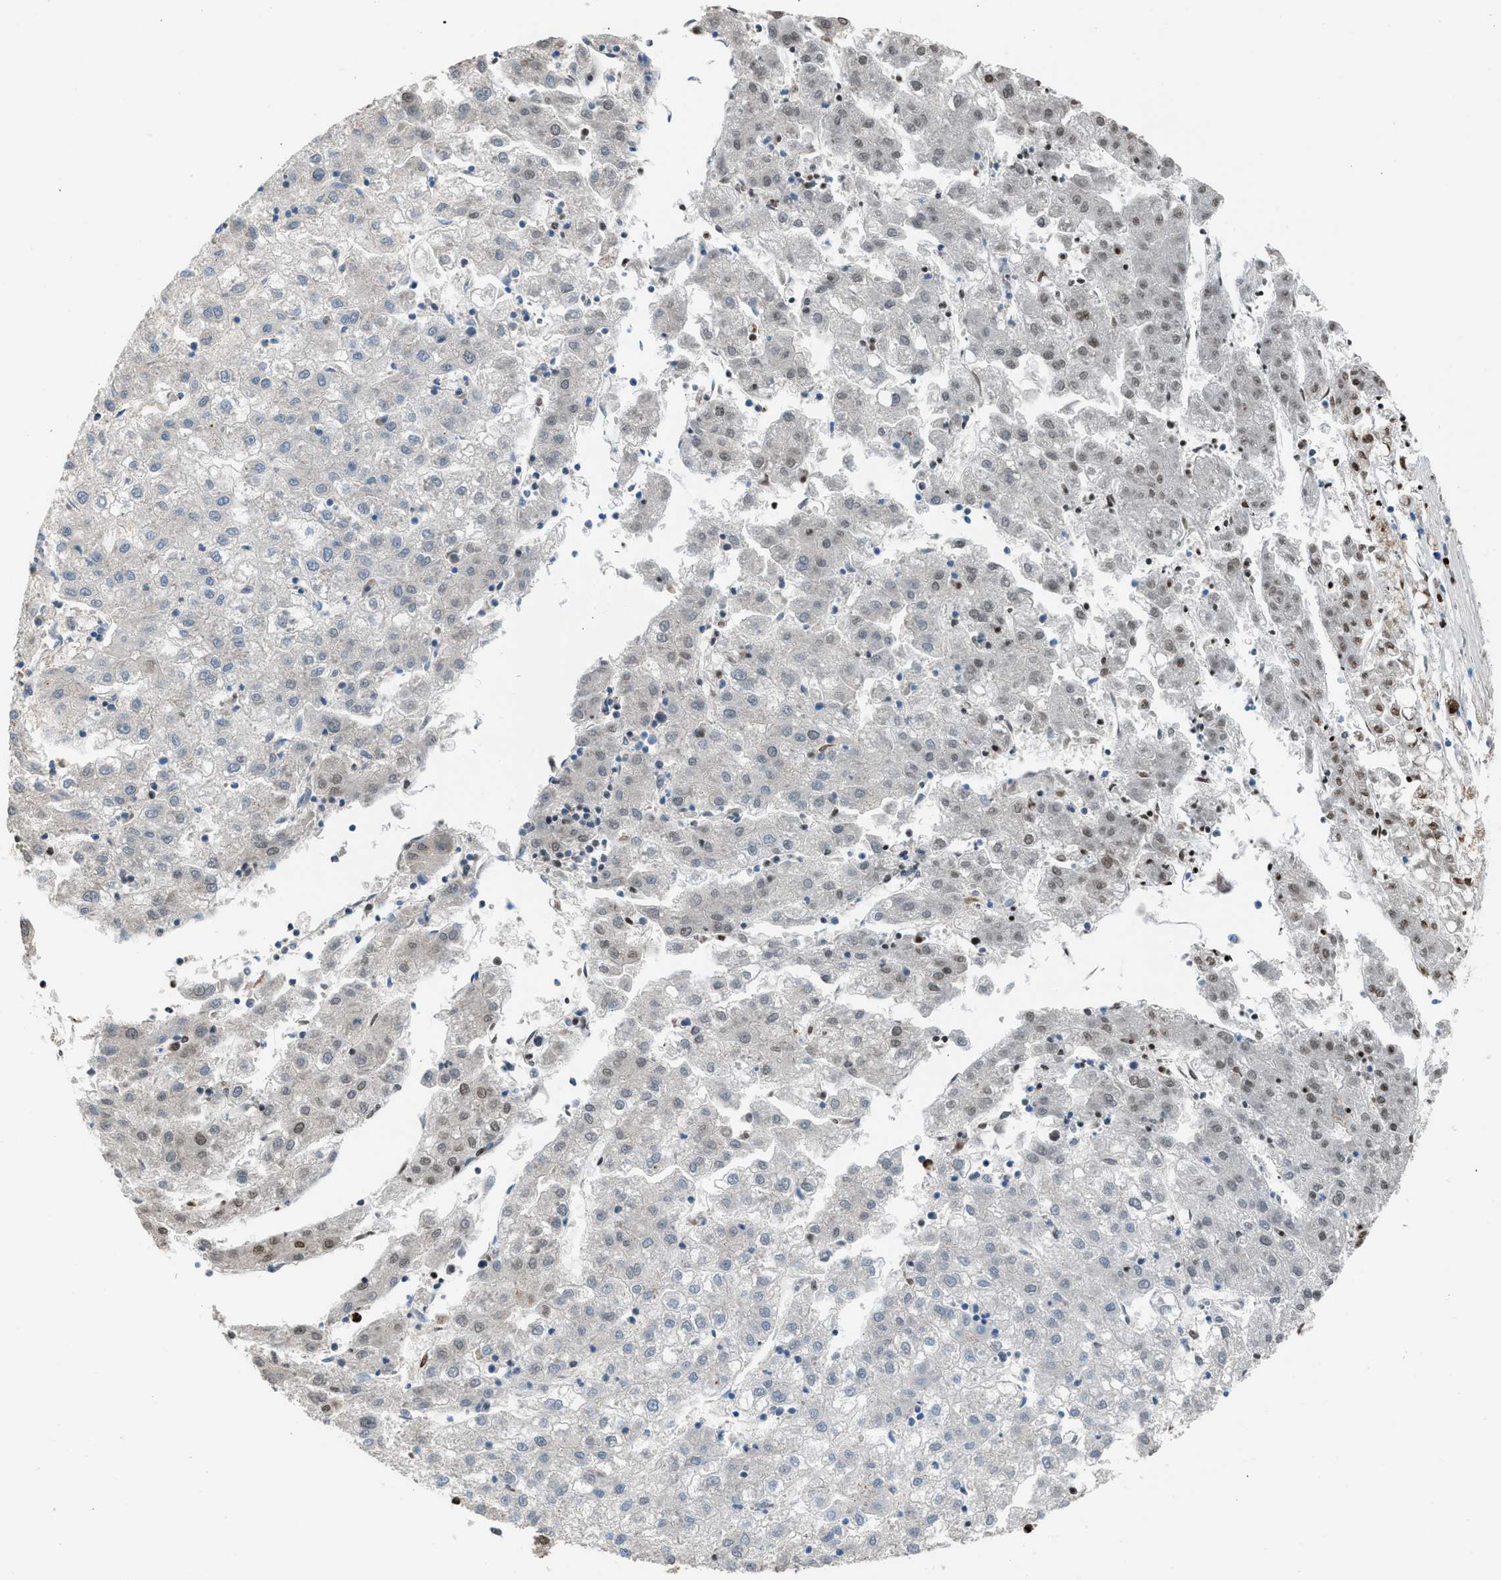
{"staining": {"intensity": "weak", "quantity": "25%-75%", "location": "nuclear"}, "tissue": "liver cancer", "cell_type": "Tumor cells", "image_type": "cancer", "snomed": [{"axis": "morphology", "description": "Carcinoma, Hepatocellular, NOS"}, {"axis": "topography", "description": "Liver"}], "caption": "Protein expression analysis of hepatocellular carcinoma (liver) exhibits weak nuclear expression in about 25%-75% of tumor cells. Immunohistochemistry stains the protein in brown and the nuclei are stained blue.", "gene": "CRTC1", "patient": {"sex": "male", "age": 72}}